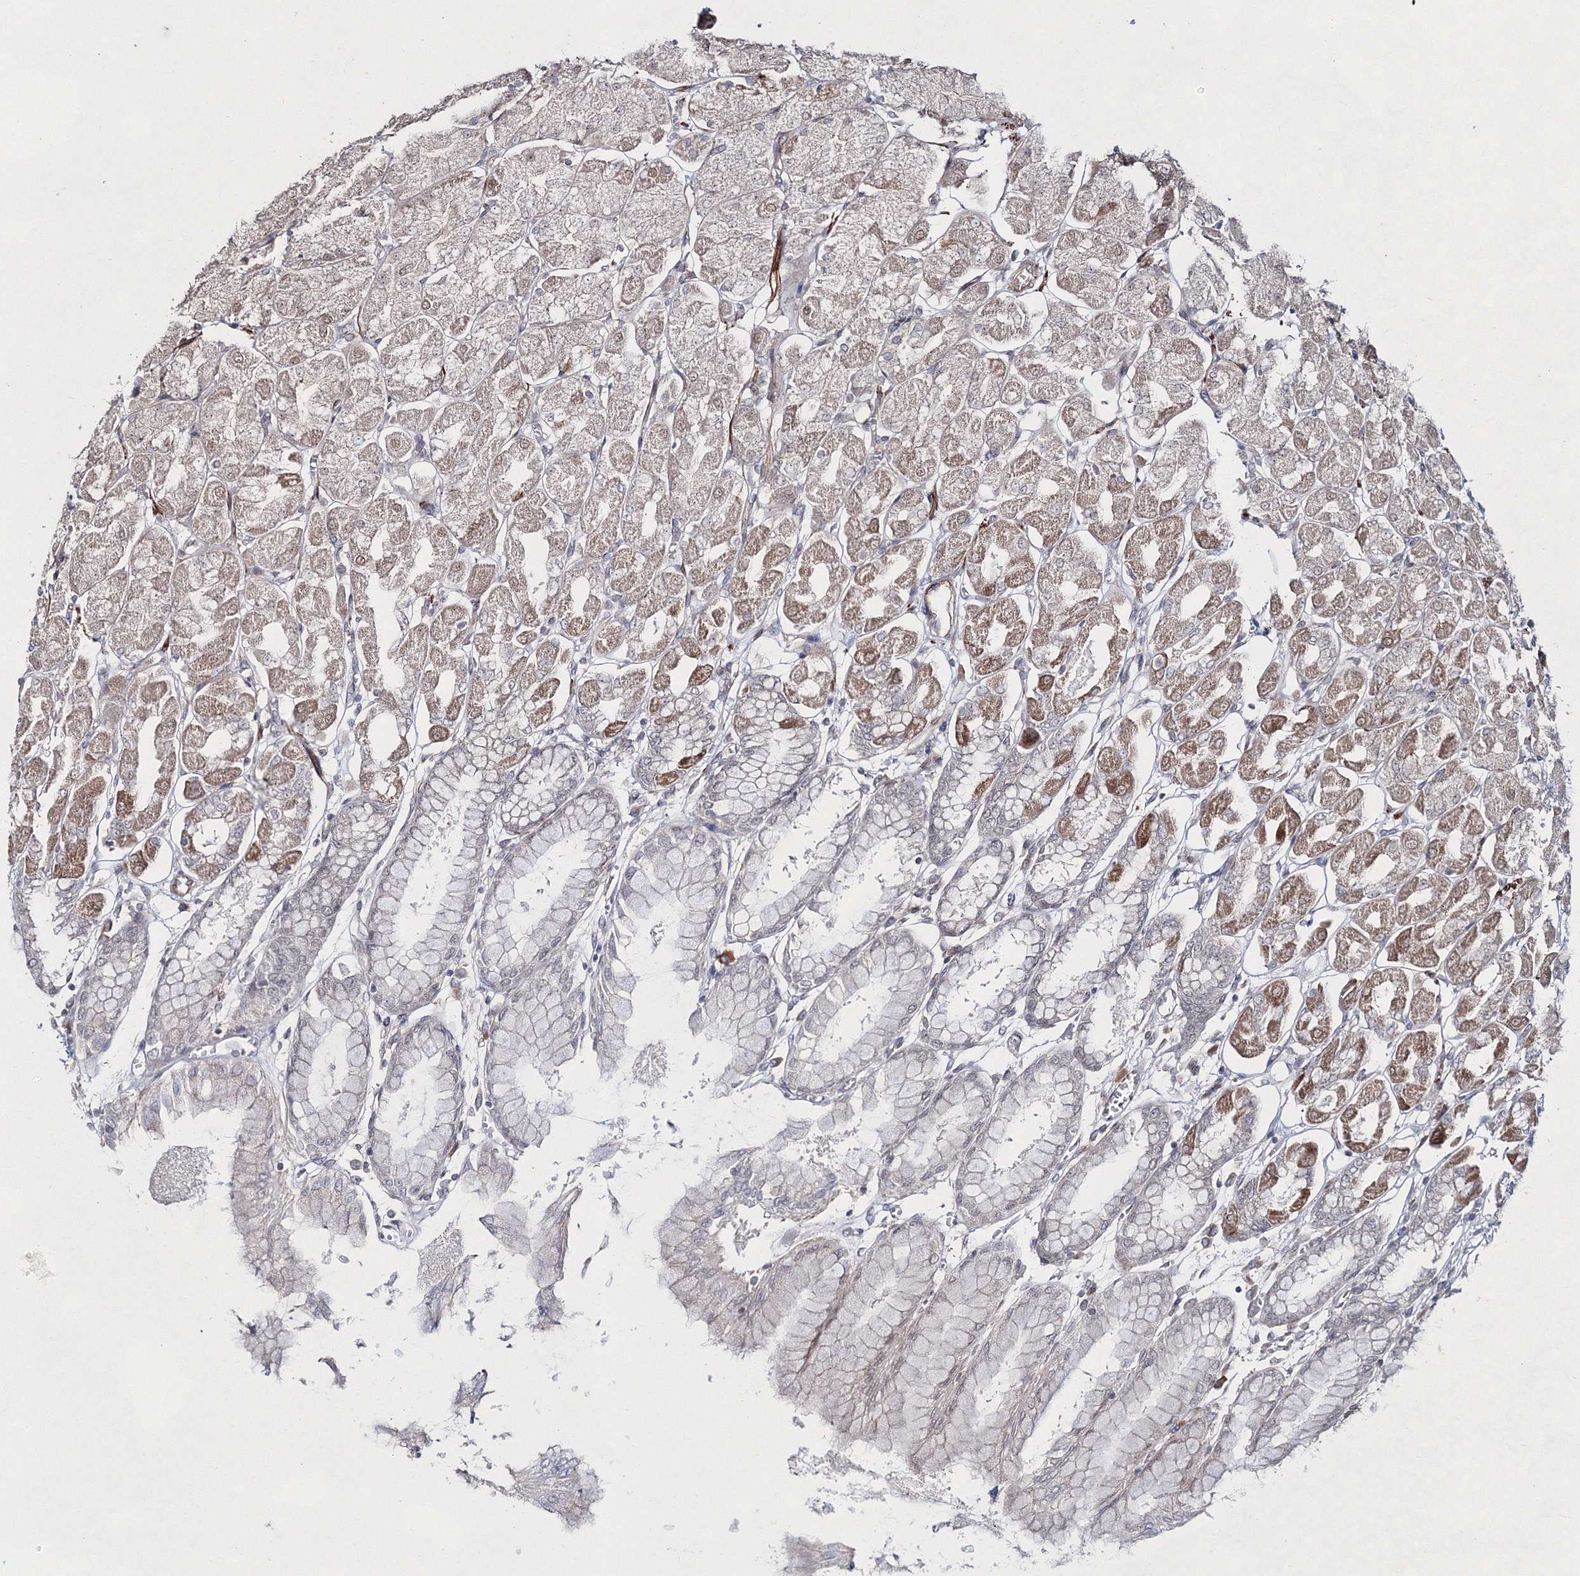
{"staining": {"intensity": "moderate", "quantity": "25%-75%", "location": "cytoplasmic/membranous,nuclear"}, "tissue": "stomach", "cell_type": "Glandular cells", "image_type": "normal", "snomed": [{"axis": "morphology", "description": "Normal tissue, NOS"}, {"axis": "topography", "description": "Stomach, upper"}], "caption": "Immunohistochemistry staining of normal stomach, which reveals medium levels of moderate cytoplasmic/membranous,nuclear expression in approximately 25%-75% of glandular cells indicating moderate cytoplasmic/membranous,nuclear protein expression. The staining was performed using DAB (brown) for protein detection and nuclei were counterstained in hematoxylin (blue).", "gene": "SNIP1", "patient": {"sex": "female", "age": 56}}